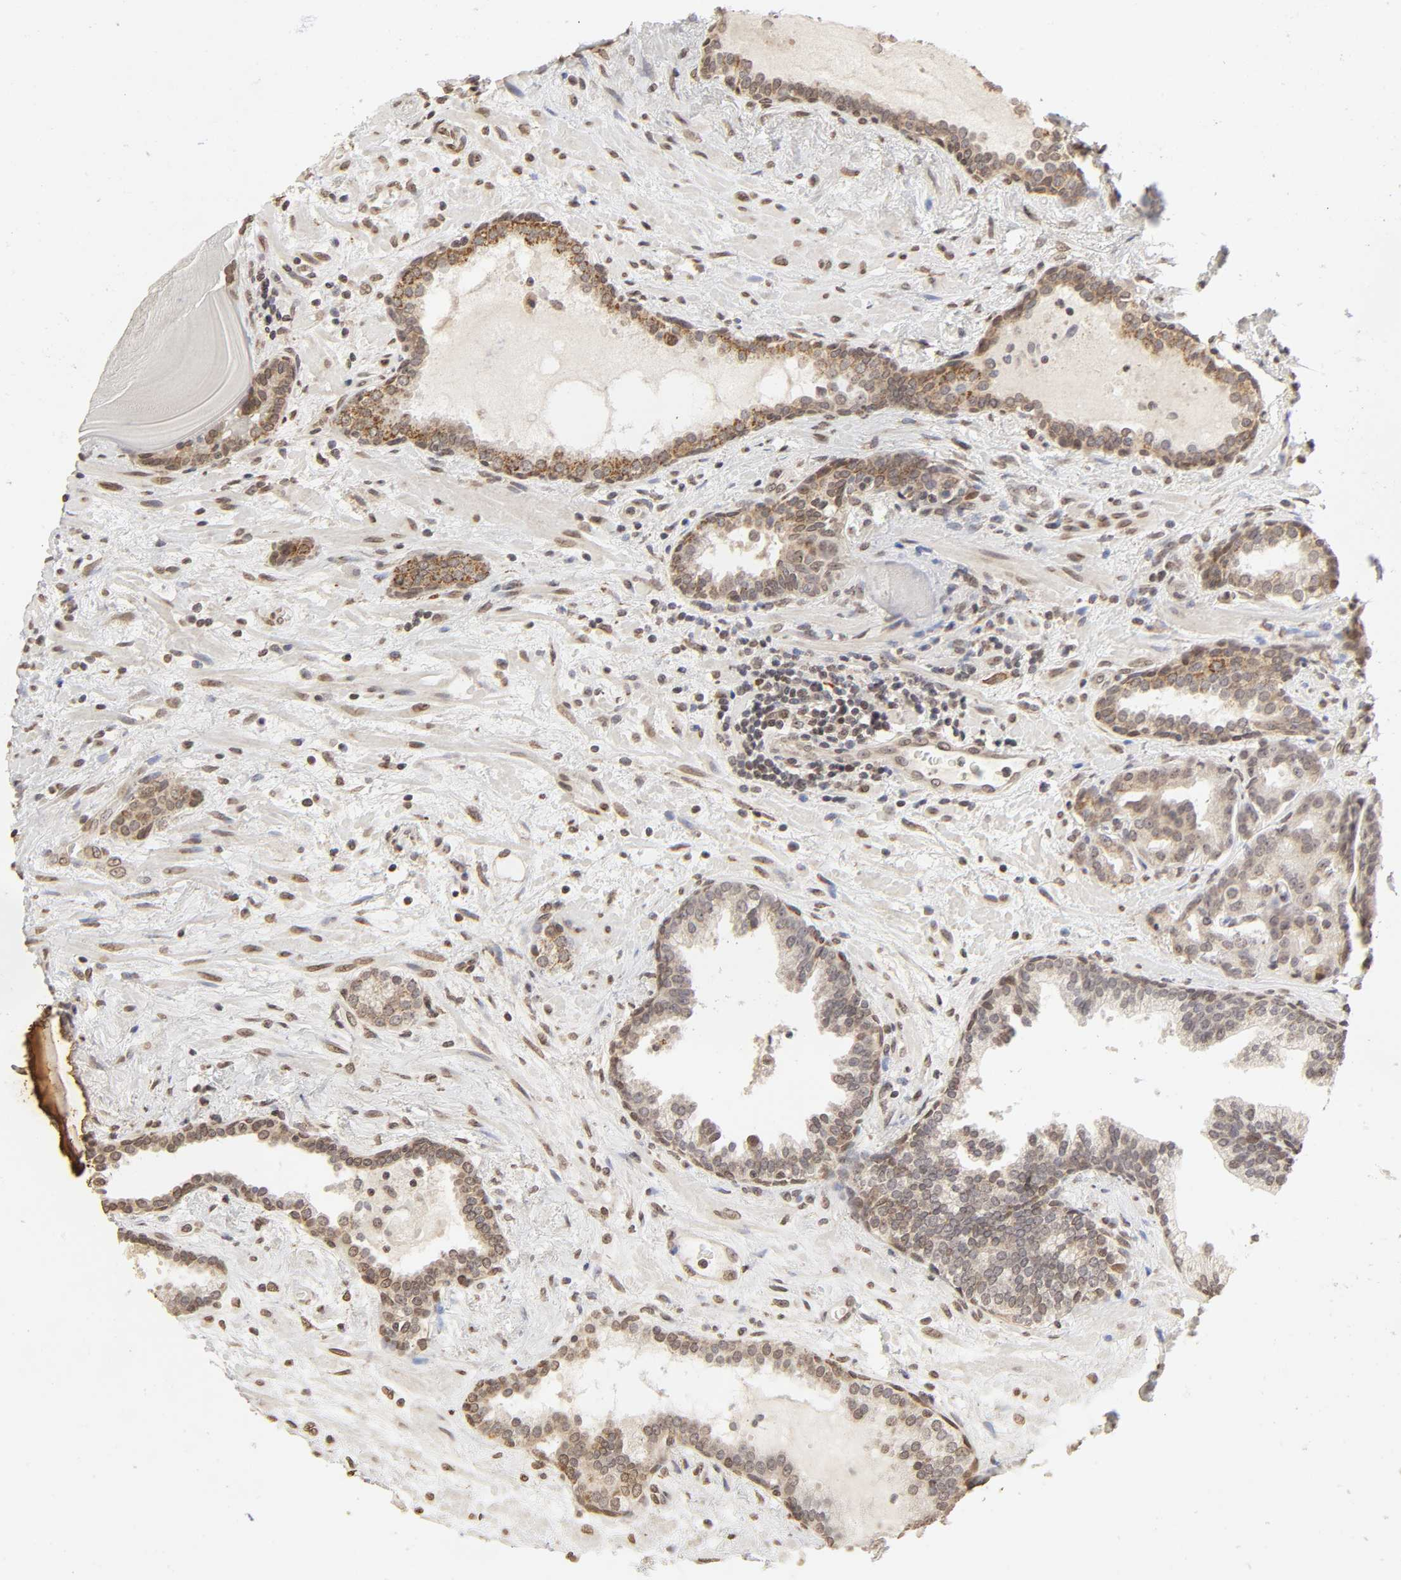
{"staining": {"intensity": "weak", "quantity": ">75%", "location": "cytoplasmic/membranous"}, "tissue": "prostate cancer", "cell_type": "Tumor cells", "image_type": "cancer", "snomed": [{"axis": "morphology", "description": "Adenocarcinoma, Low grade"}, {"axis": "topography", "description": "Prostate"}], "caption": "Immunohistochemical staining of prostate cancer (low-grade adenocarcinoma) demonstrates low levels of weak cytoplasmic/membranous protein positivity in about >75% of tumor cells.", "gene": "MLLT6", "patient": {"sex": "male", "age": 63}}